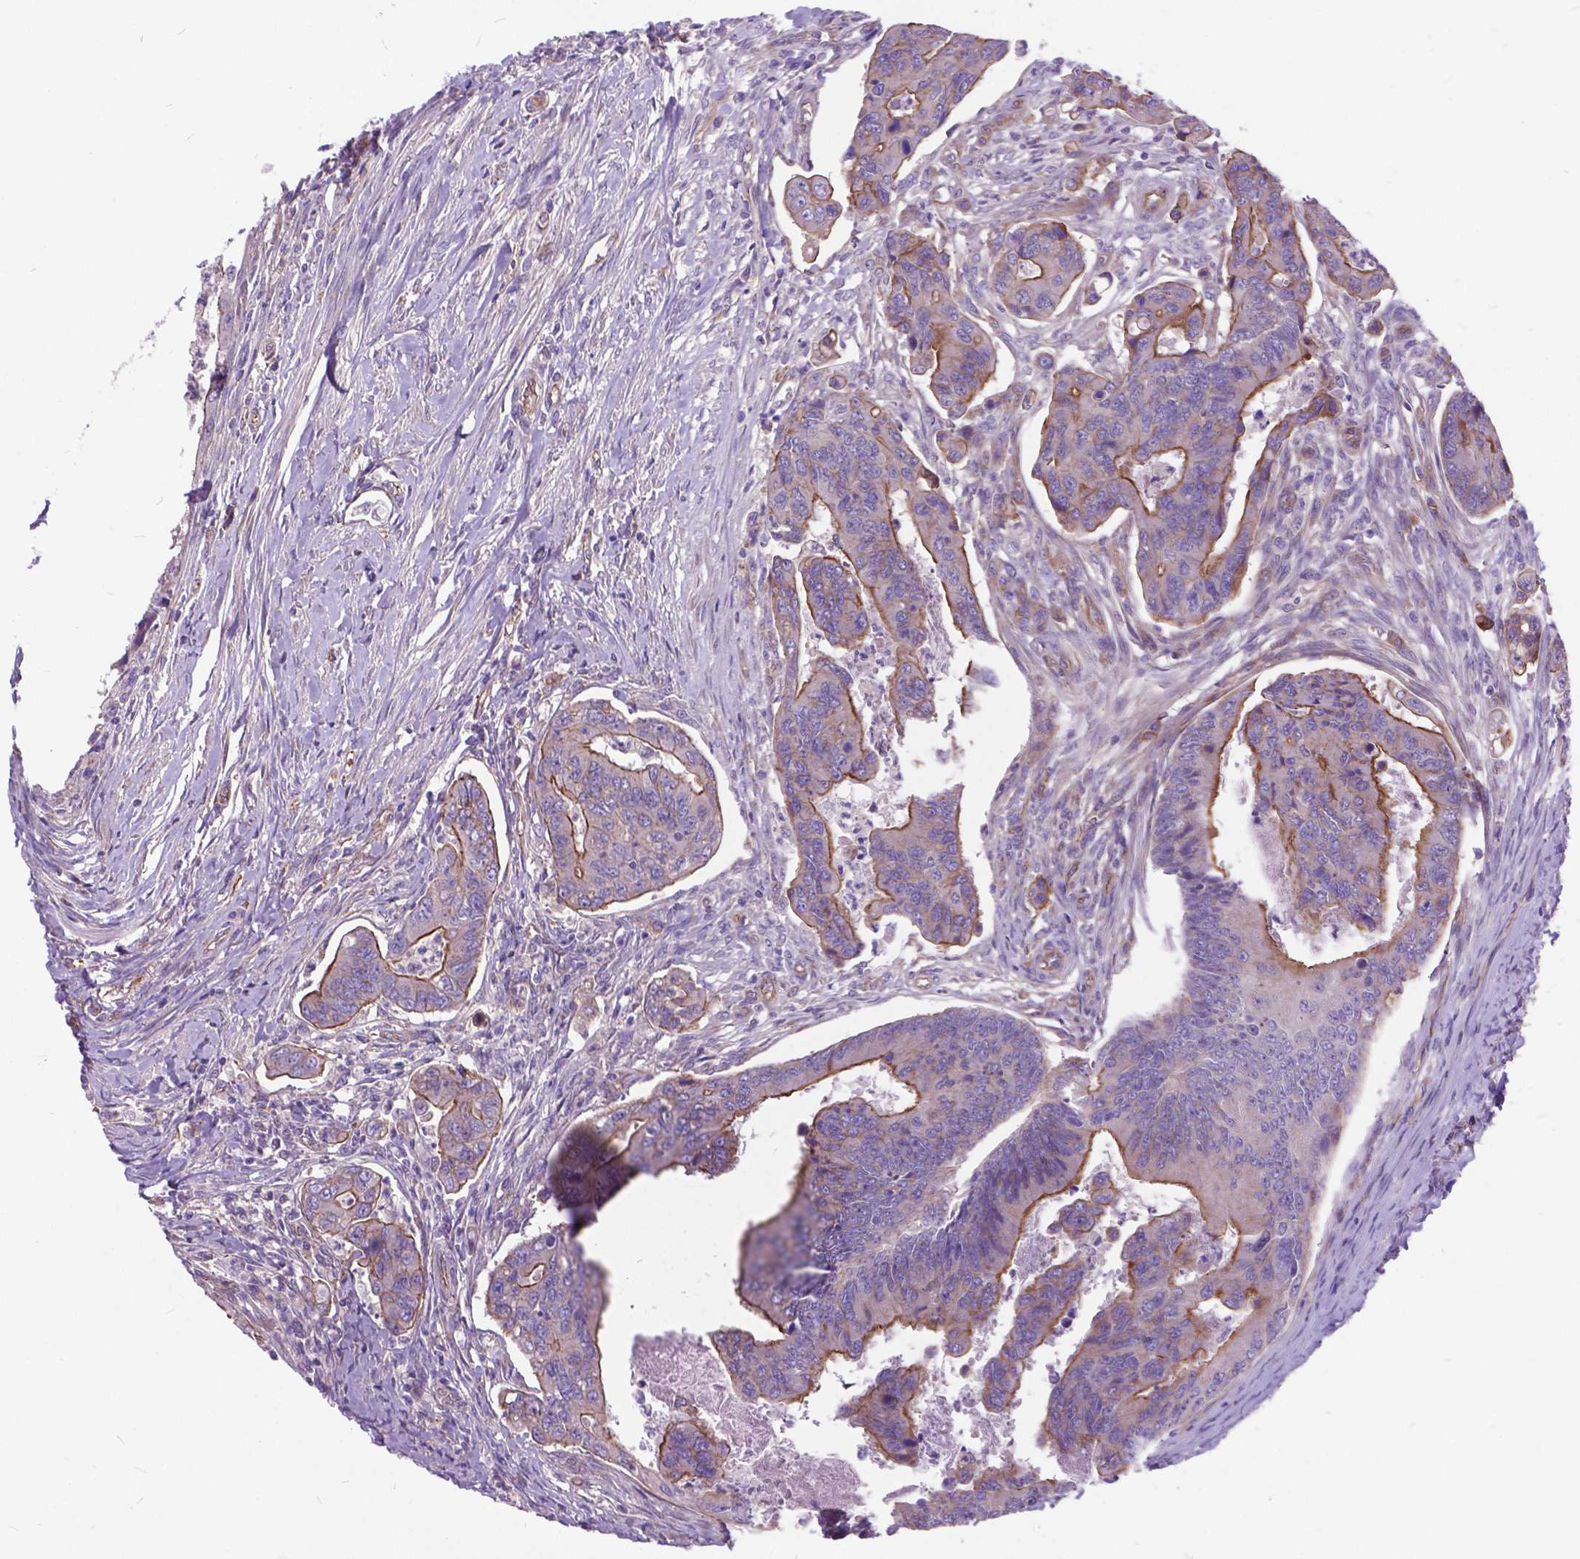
{"staining": {"intensity": "moderate", "quantity": "<25%", "location": "cytoplasmic/membranous"}, "tissue": "colorectal cancer", "cell_type": "Tumor cells", "image_type": "cancer", "snomed": [{"axis": "morphology", "description": "Adenocarcinoma, NOS"}, {"axis": "topography", "description": "Colon"}], "caption": "A low amount of moderate cytoplasmic/membranous staining is identified in approximately <25% of tumor cells in adenocarcinoma (colorectal) tissue.", "gene": "FLT4", "patient": {"sex": "female", "age": 67}}